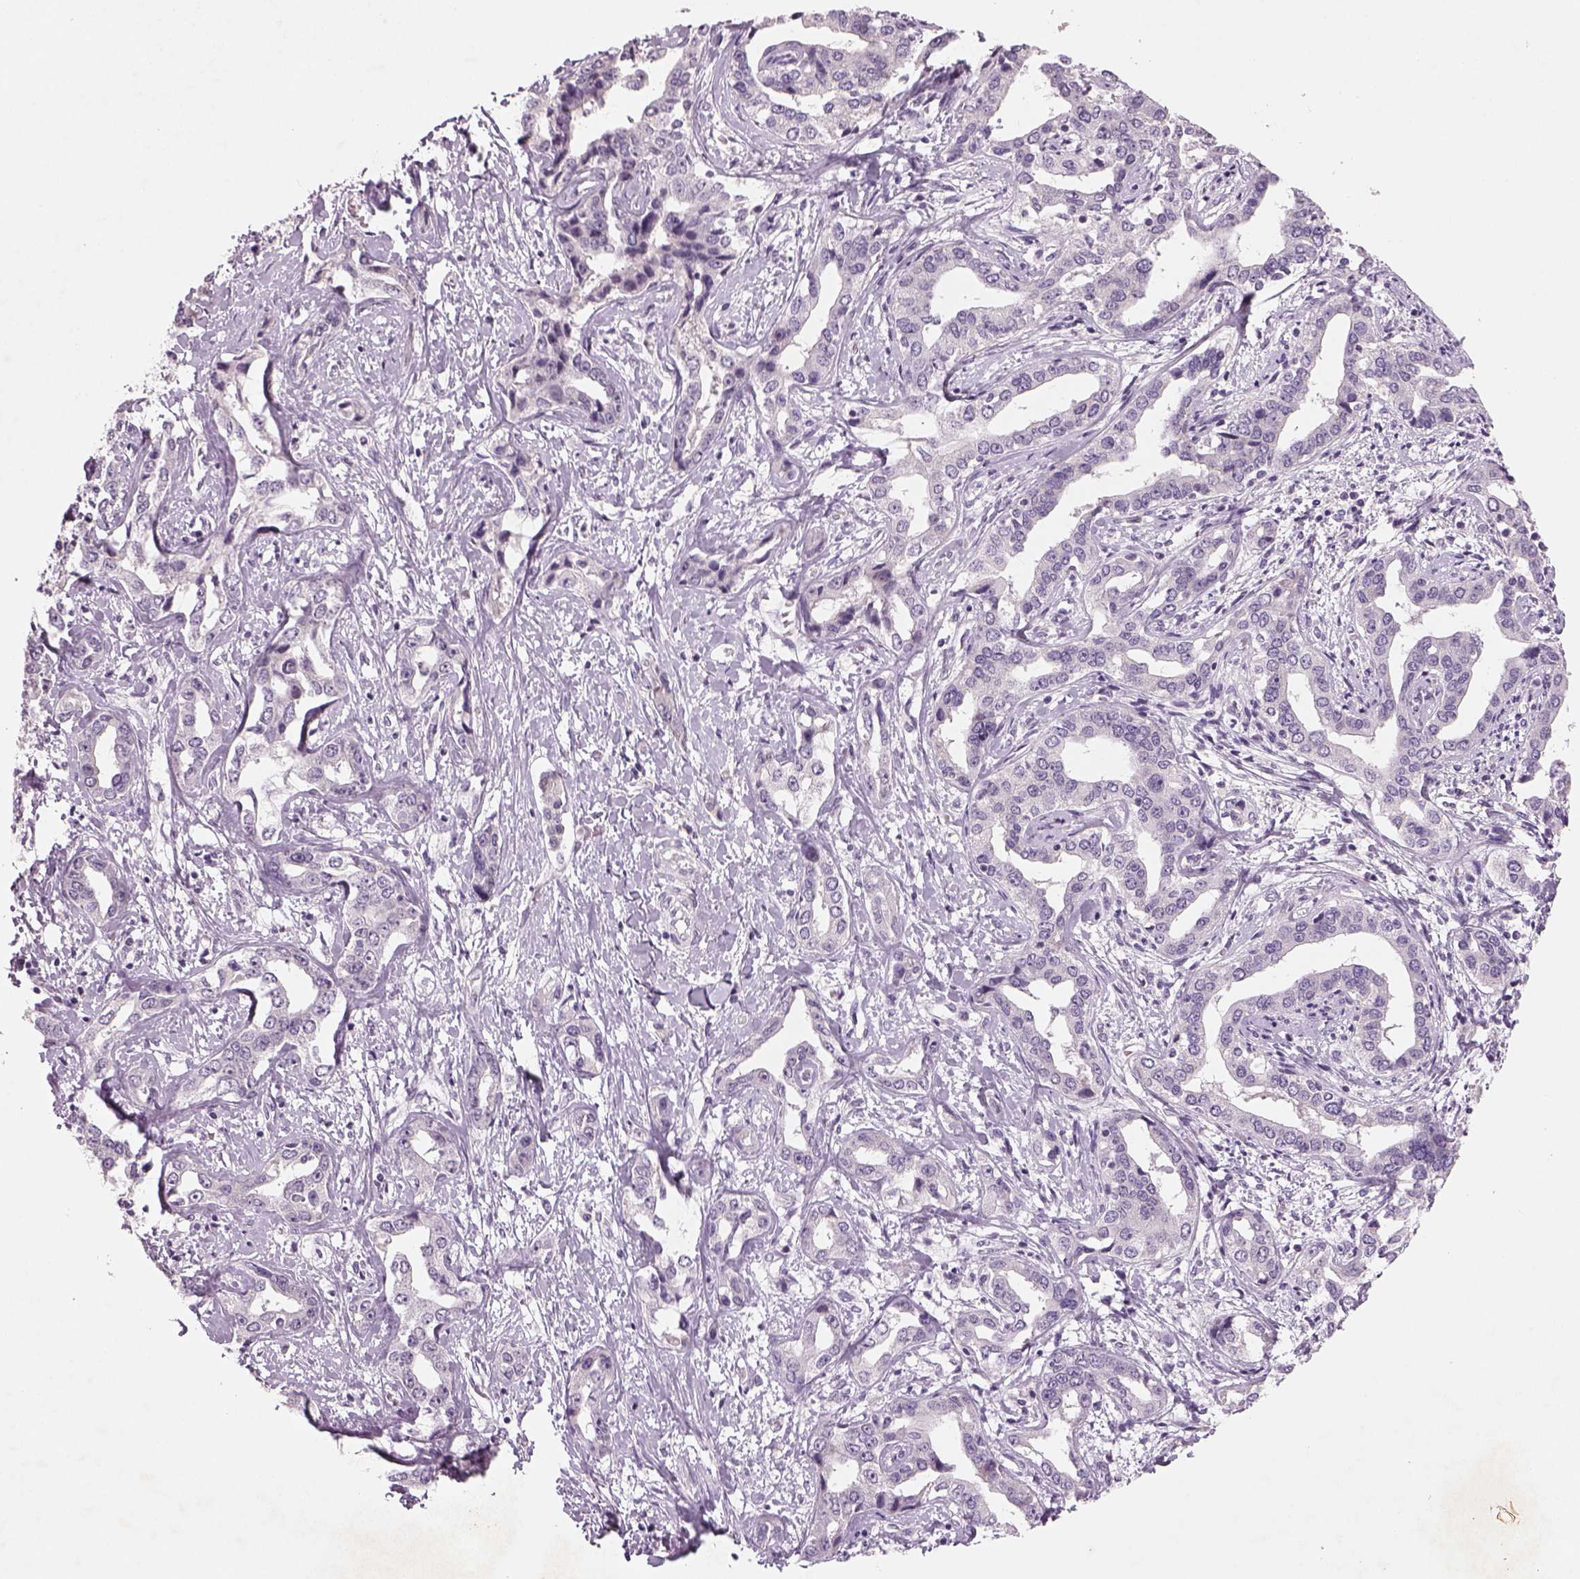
{"staining": {"intensity": "negative", "quantity": "none", "location": "none"}, "tissue": "liver cancer", "cell_type": "Tumor cells", "image_type": "cancer", "snomed": [{"axis": "morphology", "description": "Cholangiocarcinoma"}, {"axis": "topography", "description": "Liver"}], "caption": "High magnification brightfield microscopy of liver cancer stained with DAB (3,3'-diaminobenzidine) (brown) and counterstained with hematoxylin (blue): tumor cells show no significant positivity. (Brightfield microscopy of DAB IHC at high magnification).", "gene": "PENK", "patient": {"sex": "male", "age": 59}}